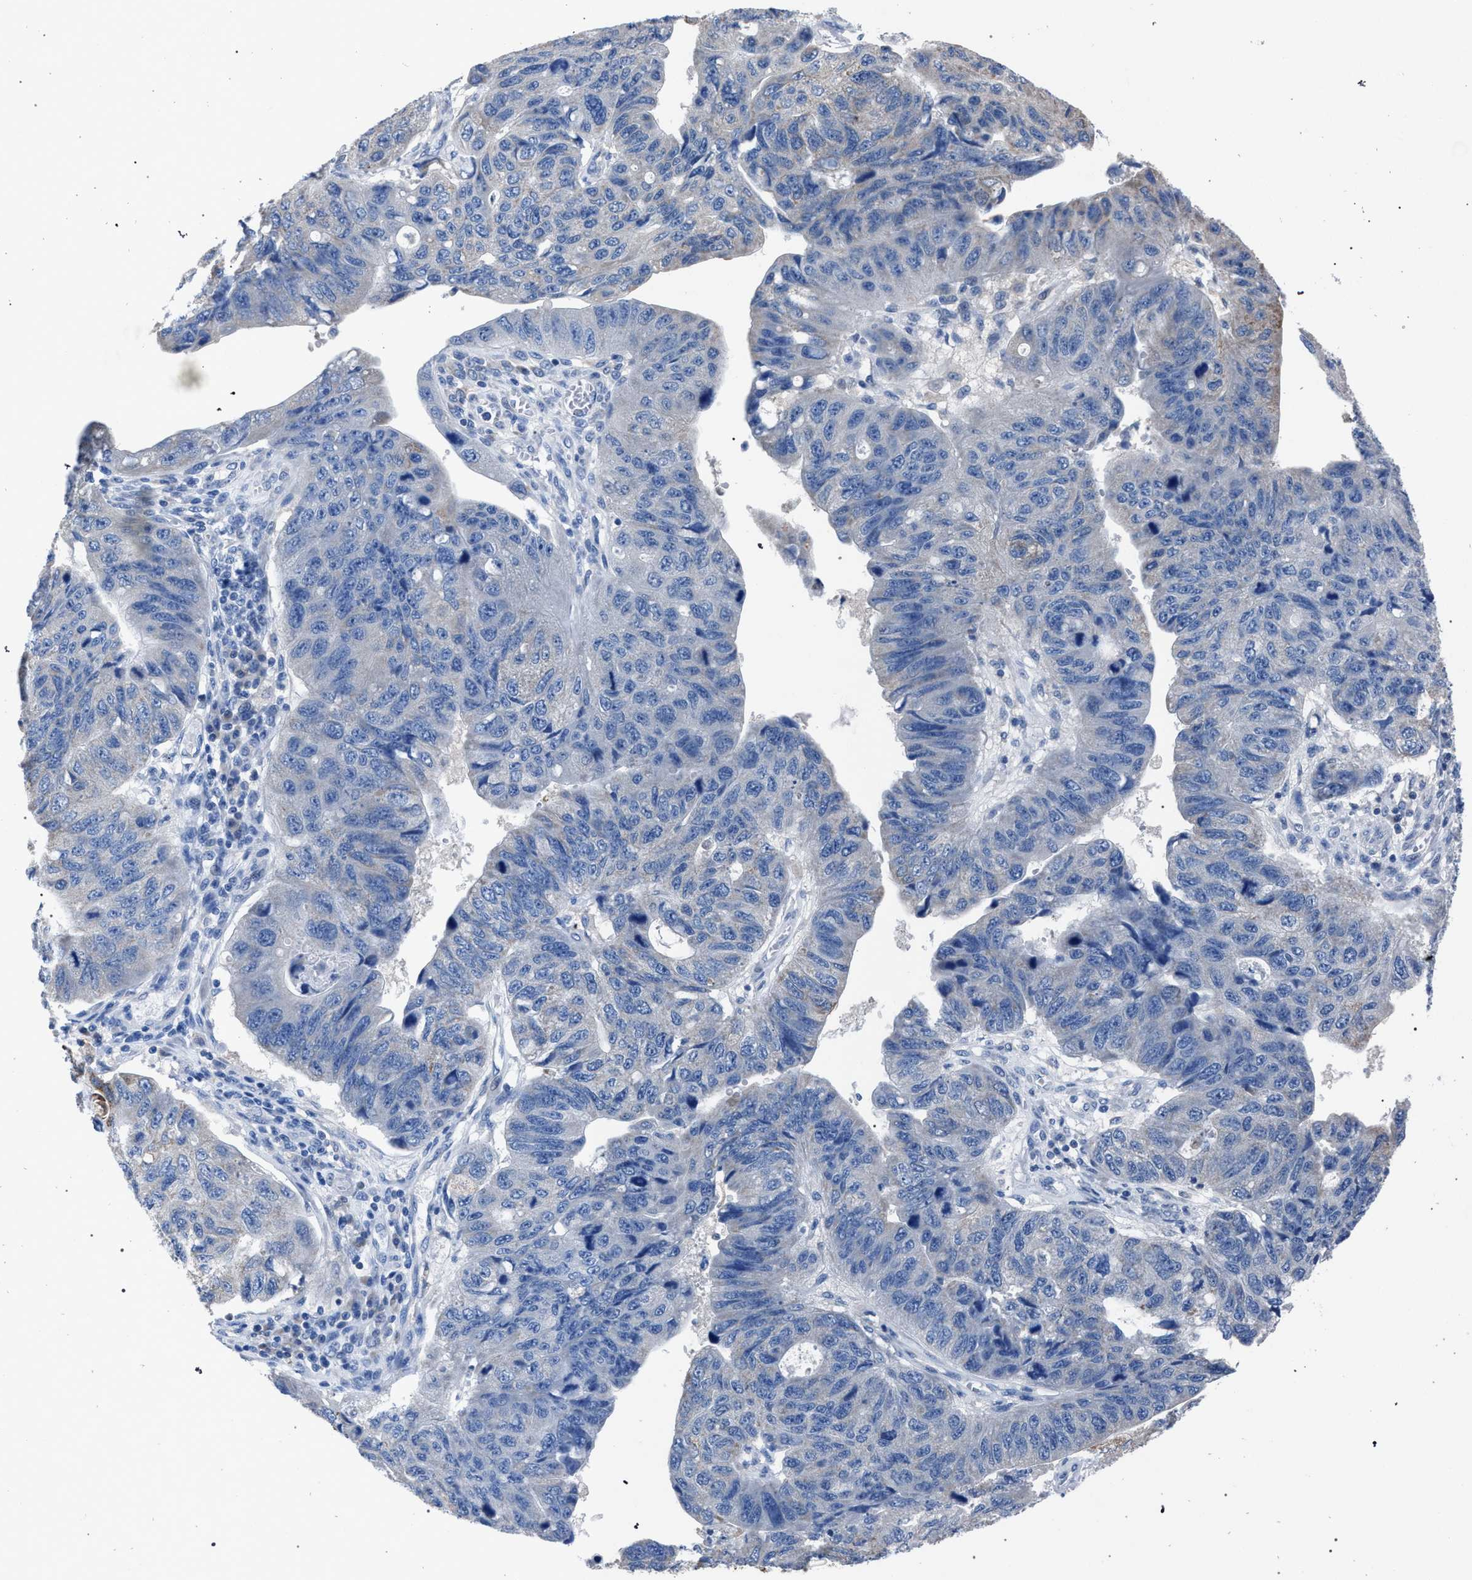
{"staining": {"intensity": "negative", "quantity": "none", "location": "none"}, "tissue": "stomach cancer", "cell_type": "Tumor cells", "image_type": "cancer", "snomed": [{"axis": "morphology", "description": "Adenocarcinoma, NOS"}, {"axis": "topography", "description": "Stomach"}], "caption": "Human adenocarcinoma (stomach) stained for a protein using IHC reveals no expression in tumor cells.", "gene": "CRYZ", "patient": {"sex": "male", "age": 59}}